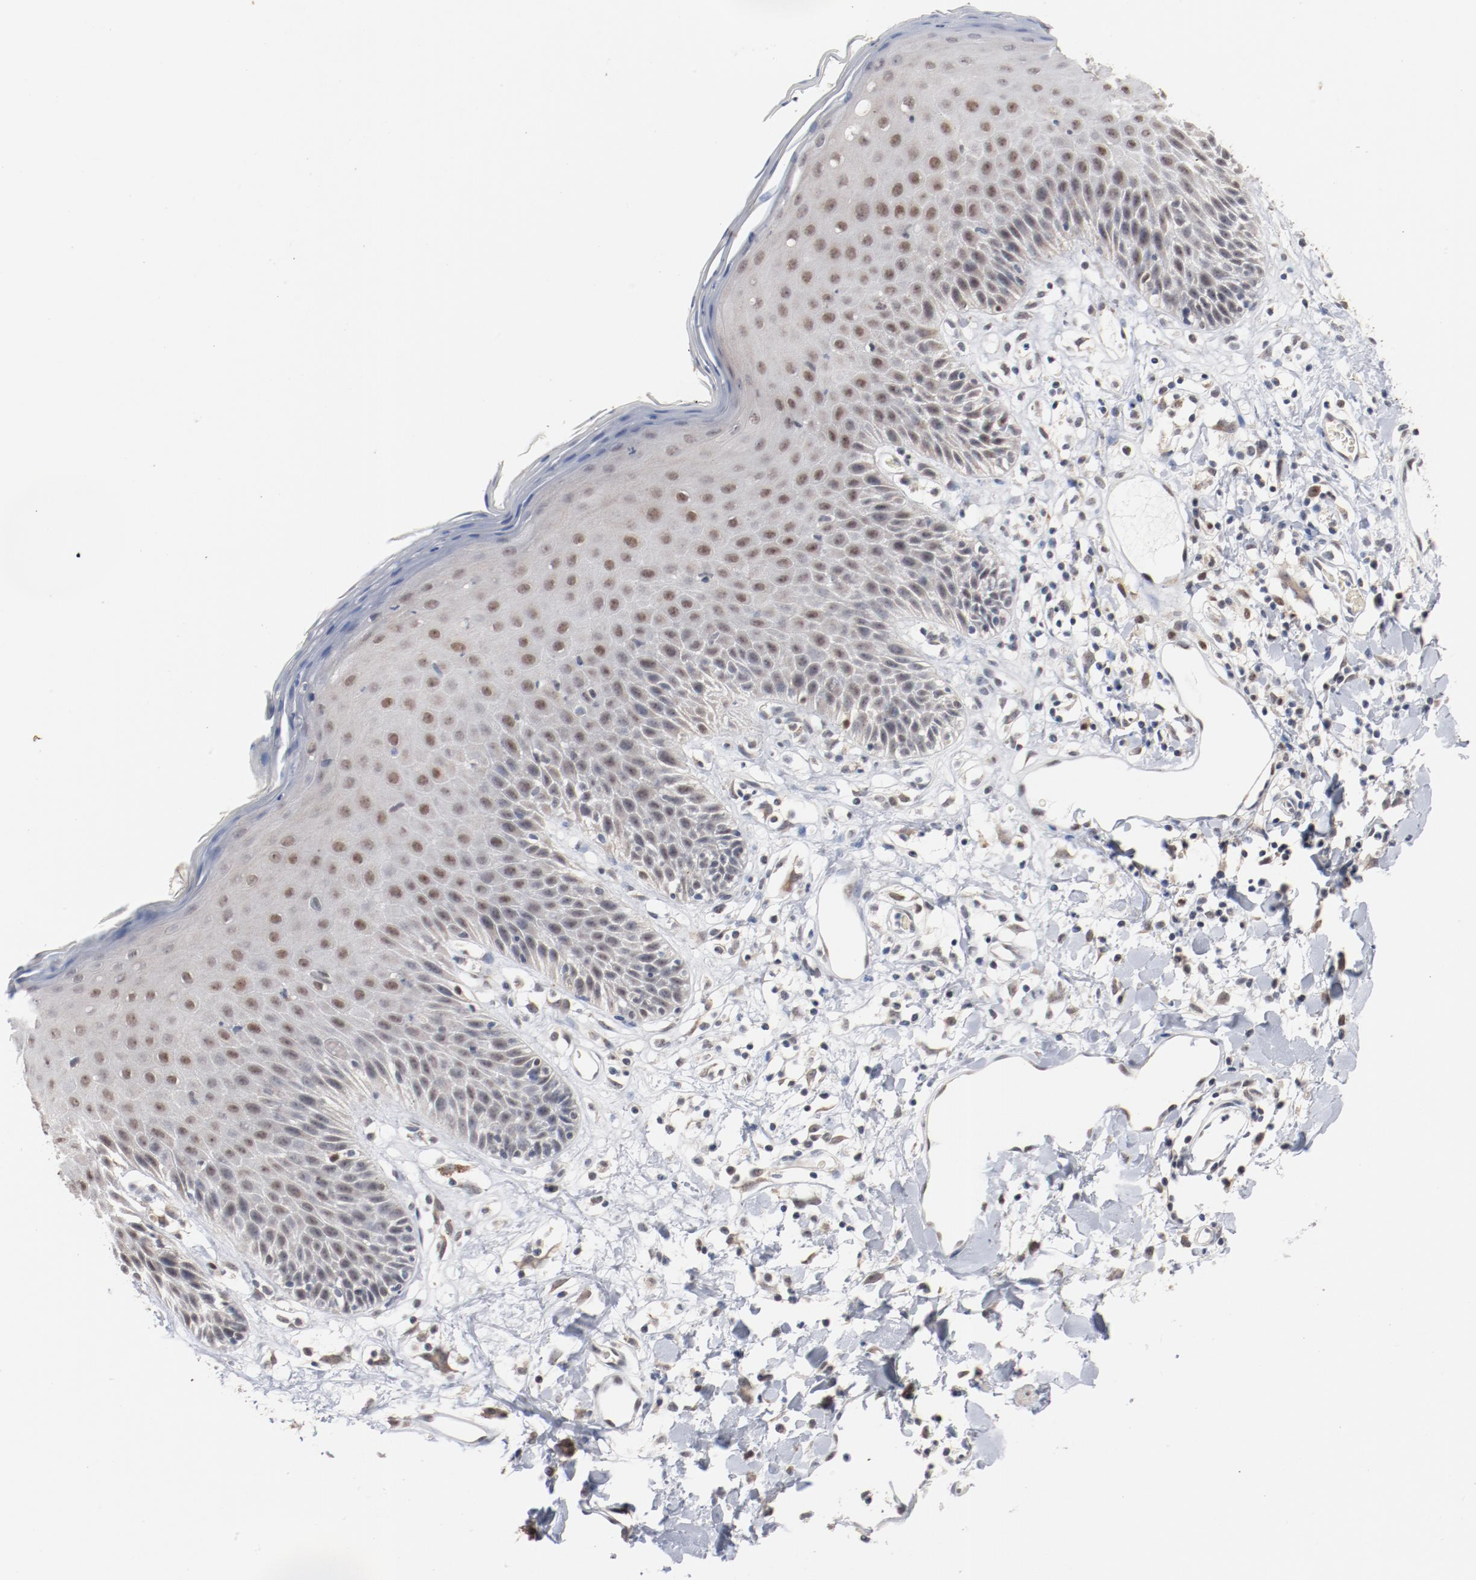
{"staining": {"intensity": "weak", "quantity": "25%-75%", "location": "nuclear"}, "tissue": "skin", "cell_type": "Epidermal cells", "image_type": "normal", "snomed": [{"axis": "morphology", "description": "Normal tissue, NOS"}, {"axis": "topography", "description": "Vulva"}, {"axis": "topography", "description": "Peripheral nerve tissue"}], "caption": "IHC (DAB) staining of benign skin reveals weak nuclear protein staining in approximately 25%-75% of epidermal cells.", "gene": "ERICH1", "patient": {"sex": "female", "age": 68}}